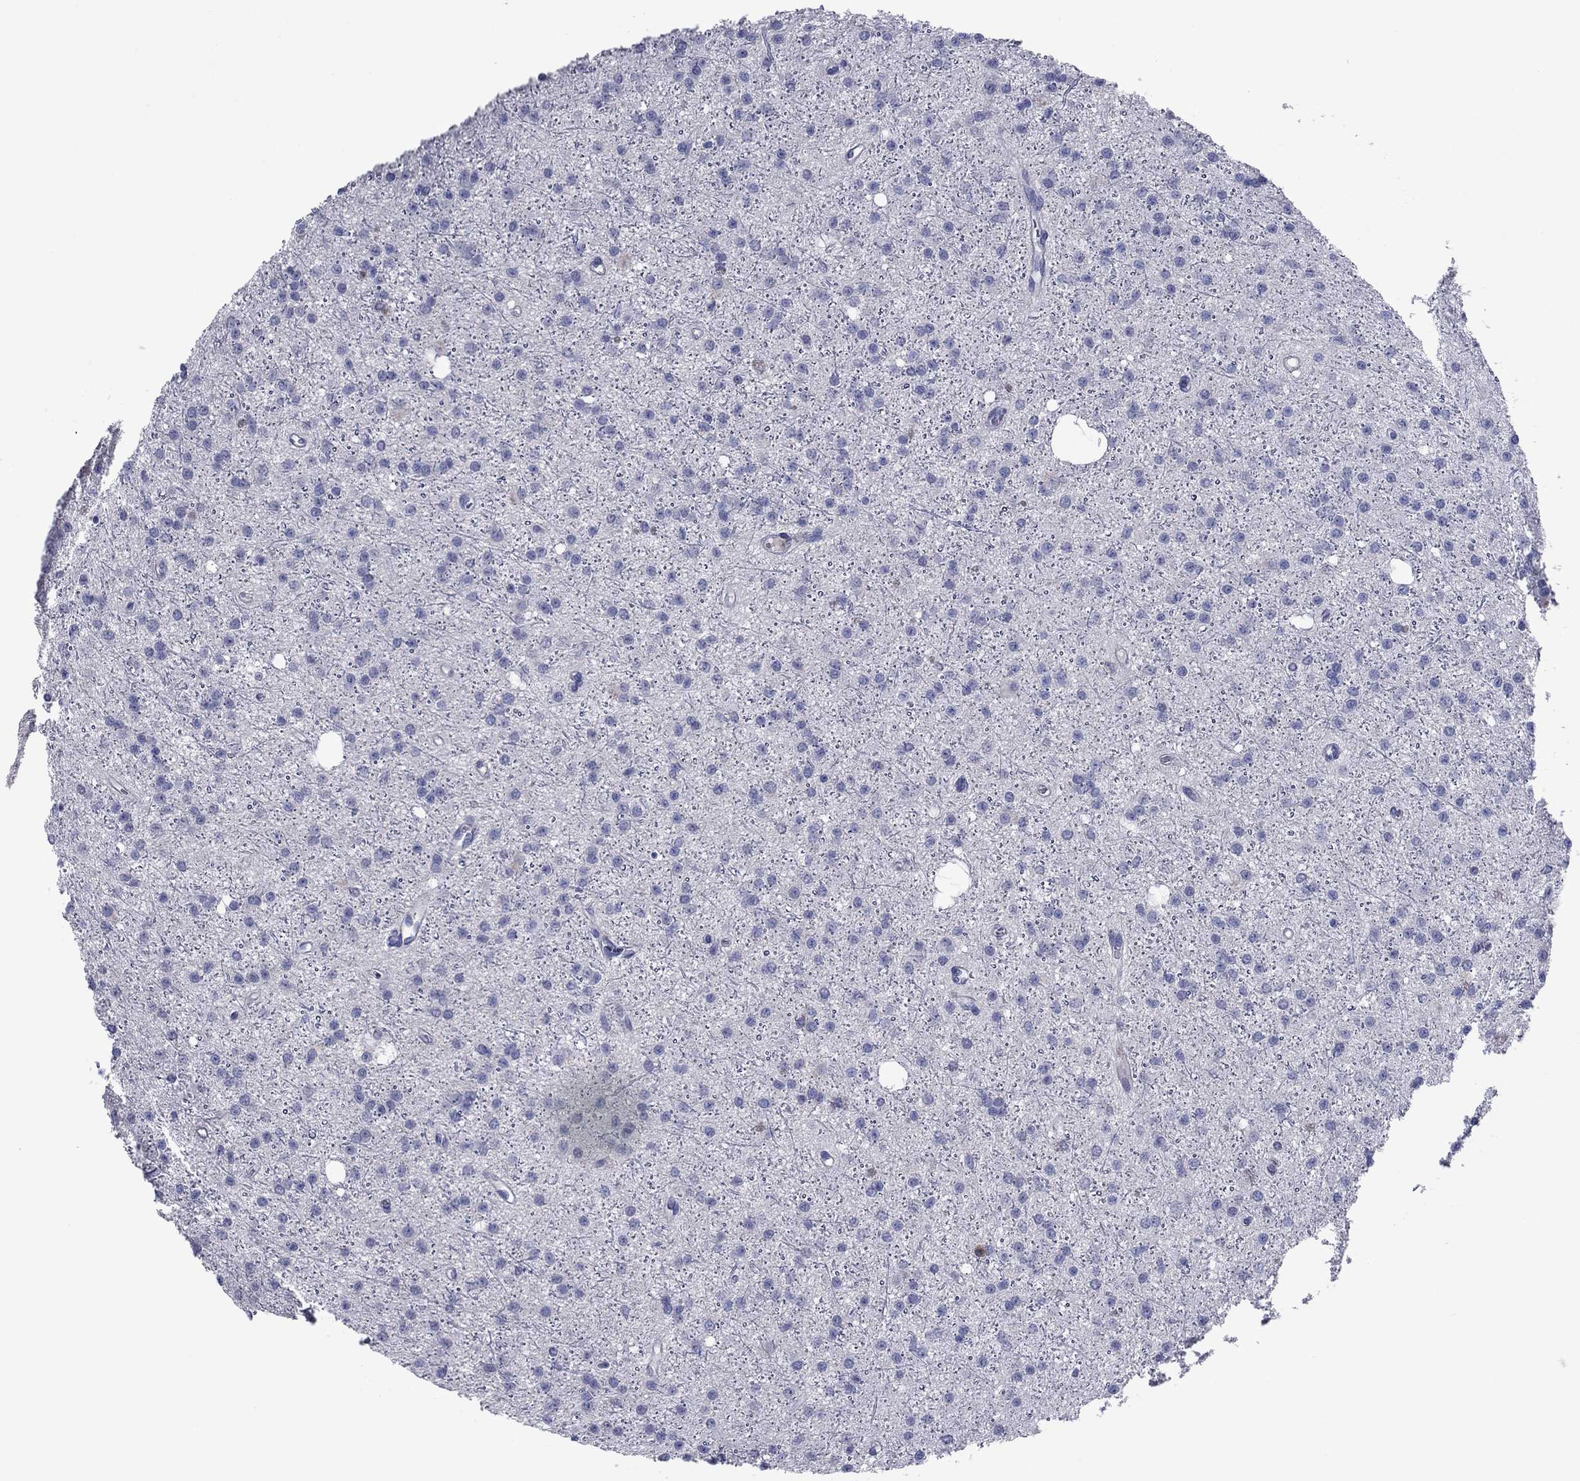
{"staining": {"intensity": "negative", "quantity": "none", "location": "none"}, "tissue": "glioma", "cell_type": "Tumor cells", "image_type": "cancer", "snomed": [{"axis": "morphology", "description": "Glioma, malignant, Low grade"}, {"axis": "topography", "description": "Brain"}], "caption": "The image displays no significant expression in tumor cells of malignant glioma (low-grade).", "gene": "PVR", "patient": {"sex": "male", "age": 27}}